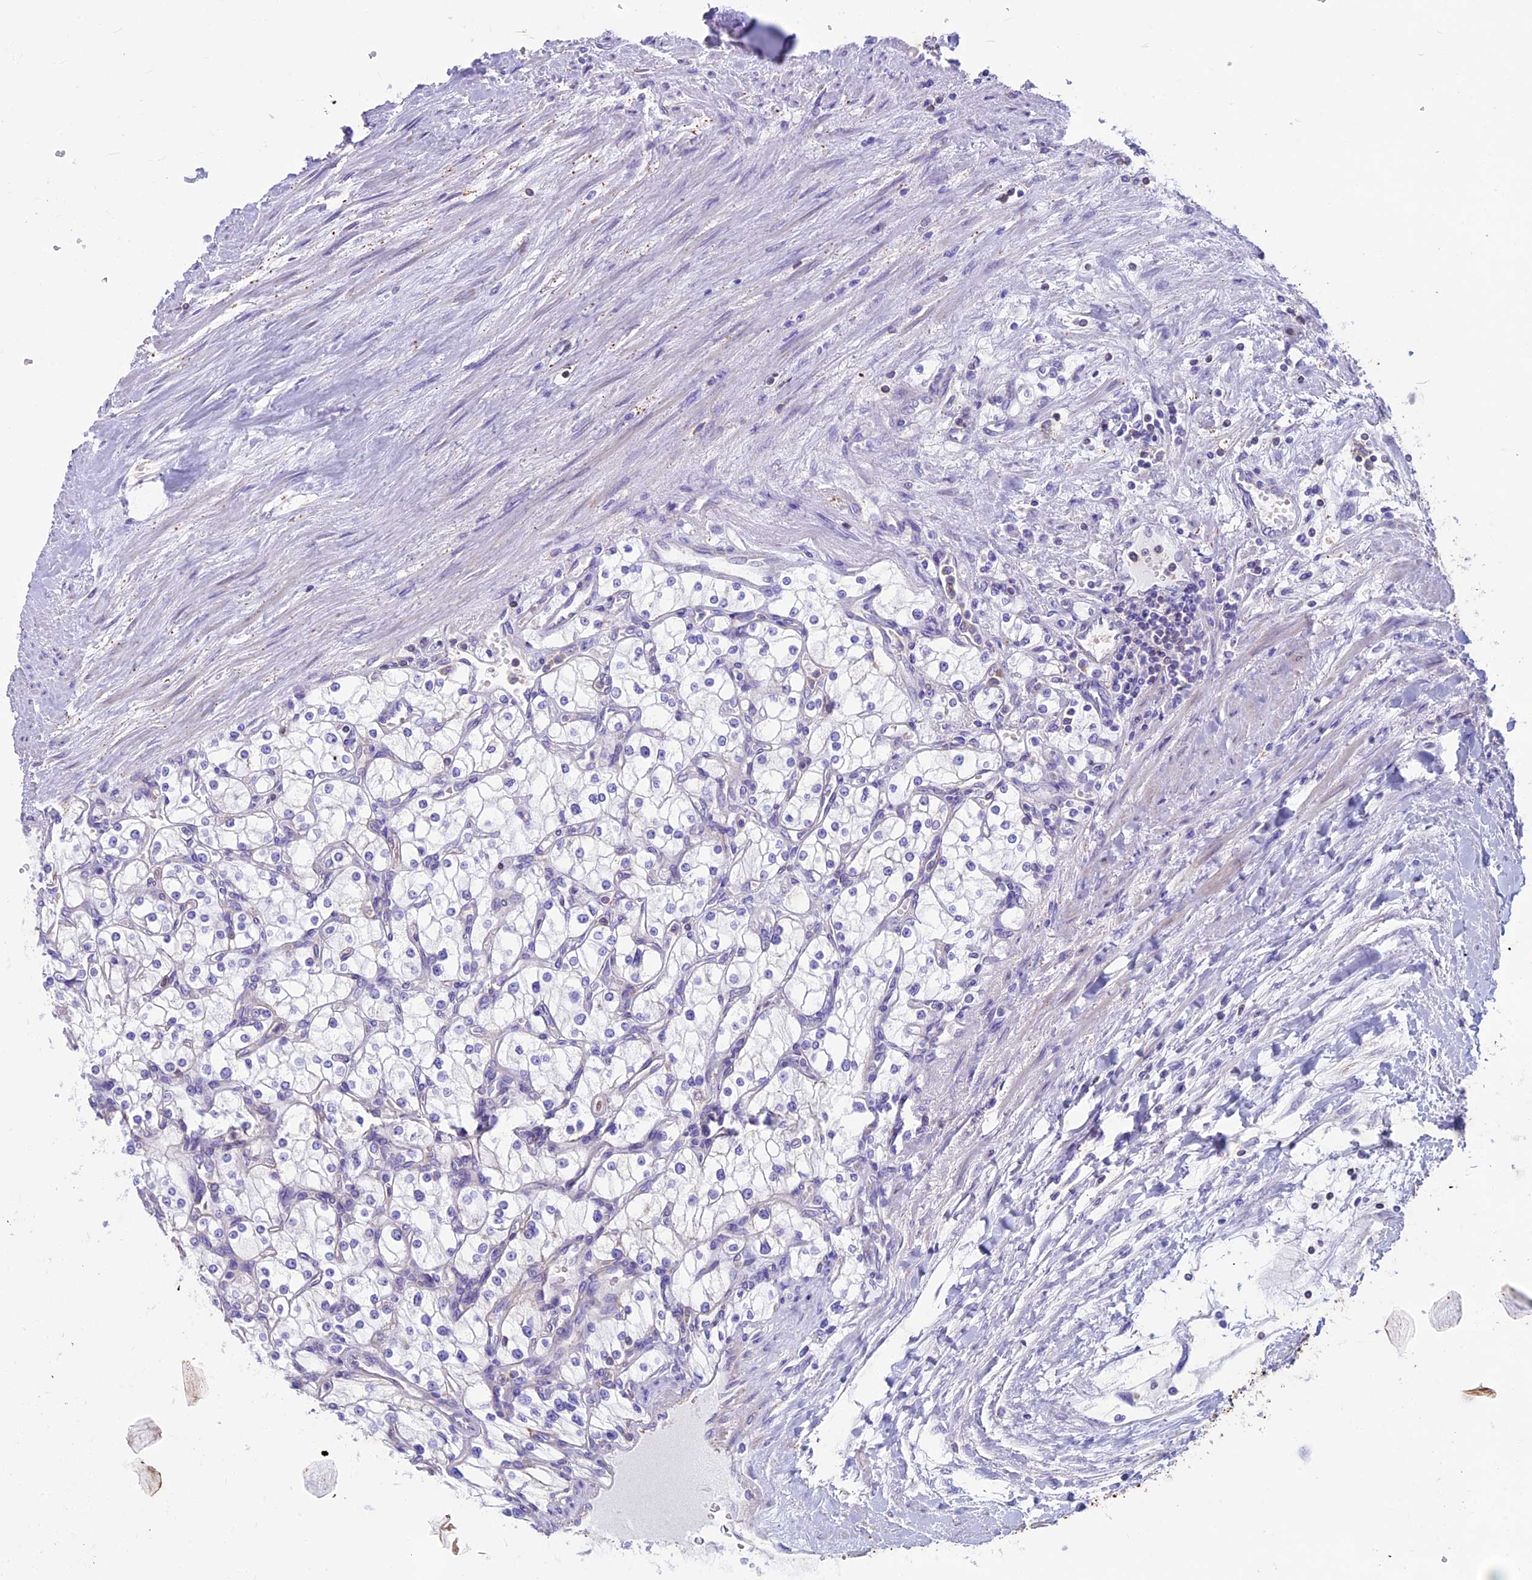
{"staining": {"intensity": "negative", "quantity": "none", "location": "none"}, "tissue": "renal cancer", "cell_type": "Tumor cells", "image_type": "cancer", "snomed": [{"axis": "morphology", "description": "Adenocarcinoma, NOS"}, {"axis": "topography", "description": "Kidney"}], "caption": "Immunohistochemistry (IHC) of human renal cancer demonstrates no positivity in tumor cells.", "gene": "CDAN1", "patient": {"sex": "male", "age": 80}}